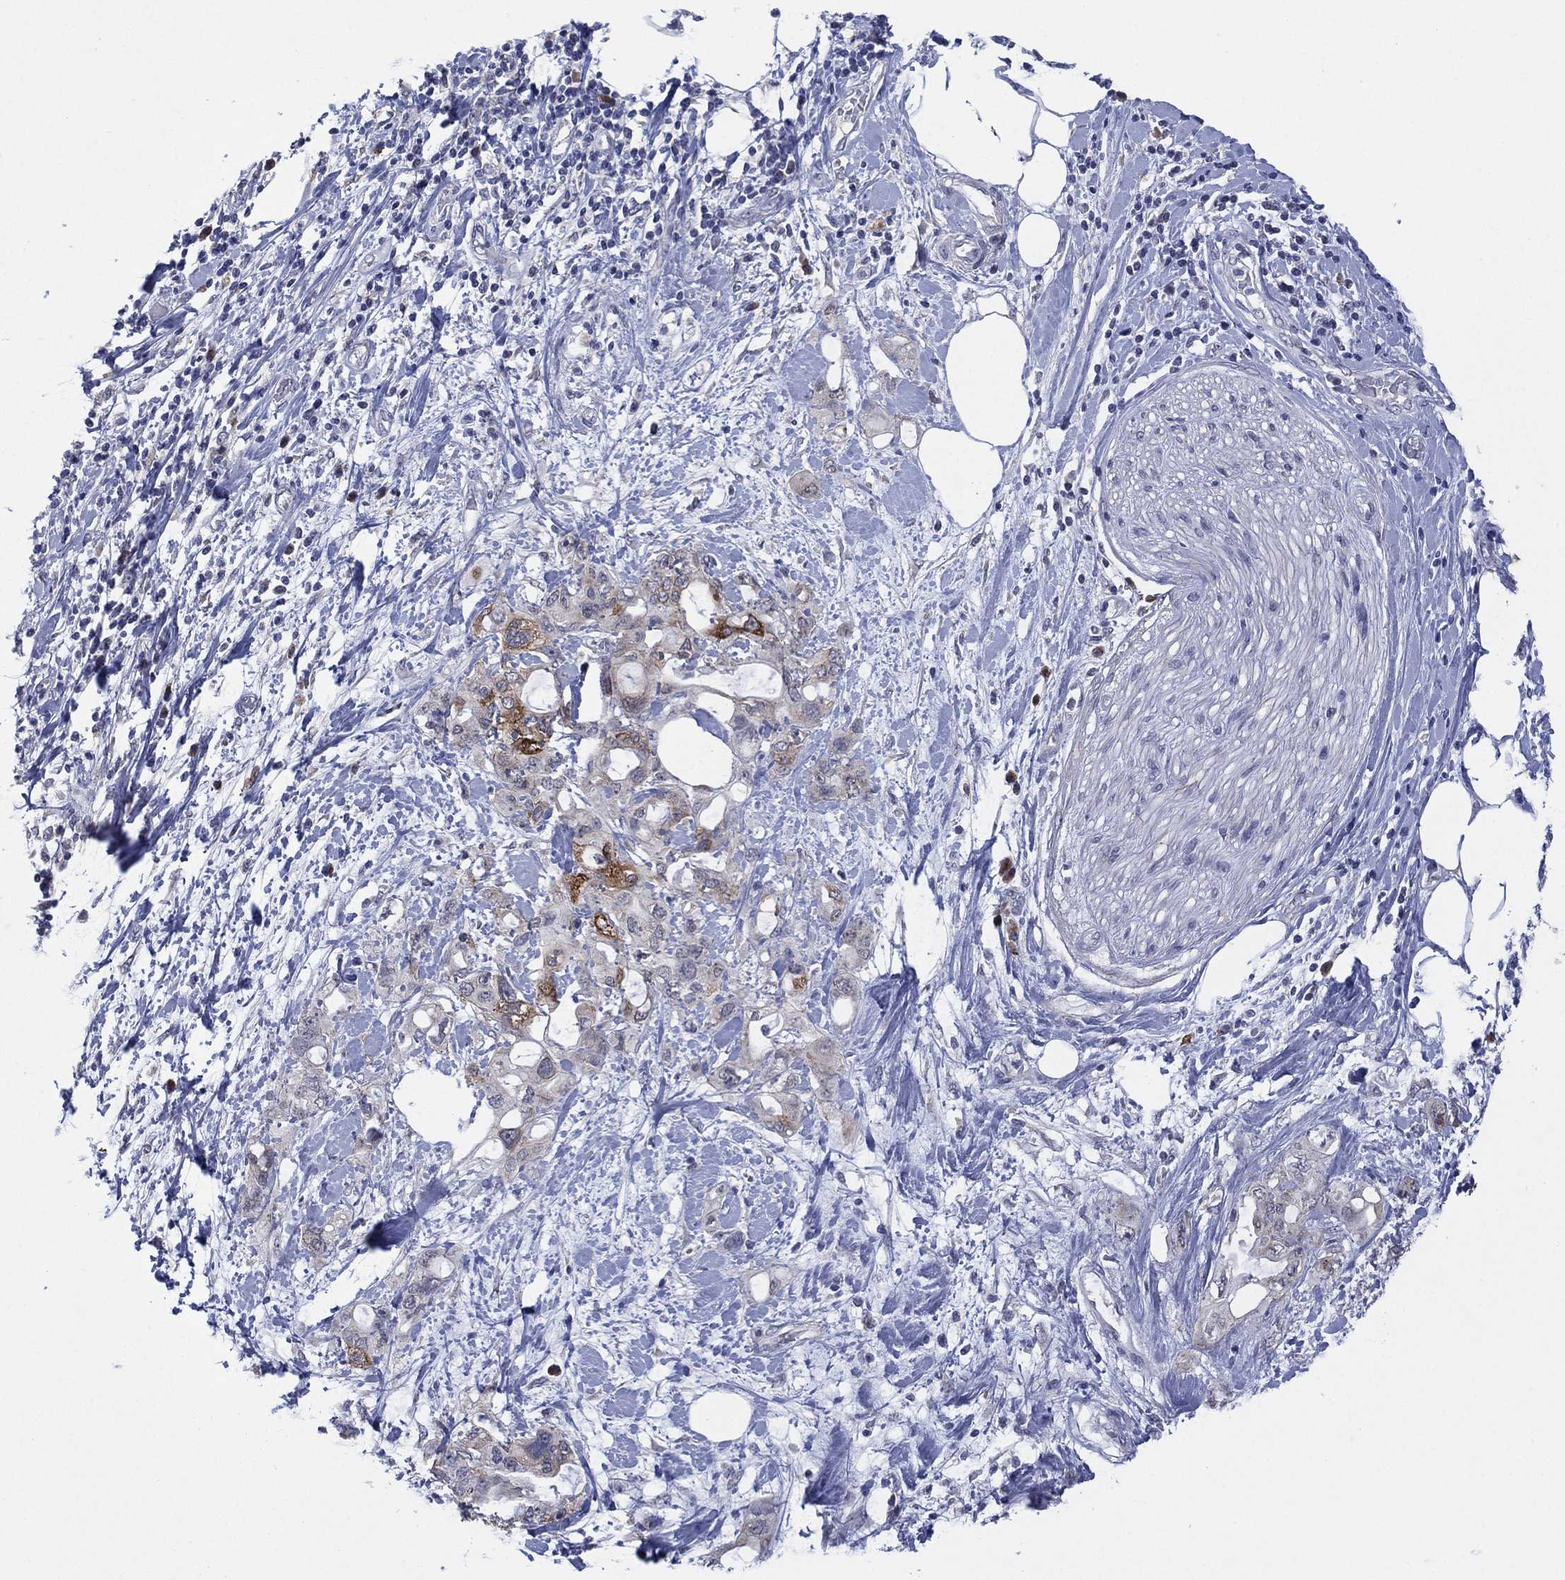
{"staining": {"intensity": "strong", "quantity": "<25%", "location": "cytoplasmic/membranous"}, "tissue": "pancreatic cancer", "cell_type": "Tumor cells", "image_type": "cancer", "snomed": [{"axis": "morphology", "description": "Adenocarcinoma, NOS"}, {"axis": "topography", "description": "Pancreas"}], "caption": "High-magnification brightfield microscopy of pancreatic cancer stained with DAB (3,3'-diaminobenzidine) (brown) and counterstained with hematoxylin (blue). tumor cells exhibit strong cytoplasmic/membranous expression is appreciated in approximately<25% of cells.", "gene": "SDC1", "patient": {"sex": "female", "age": 56}}